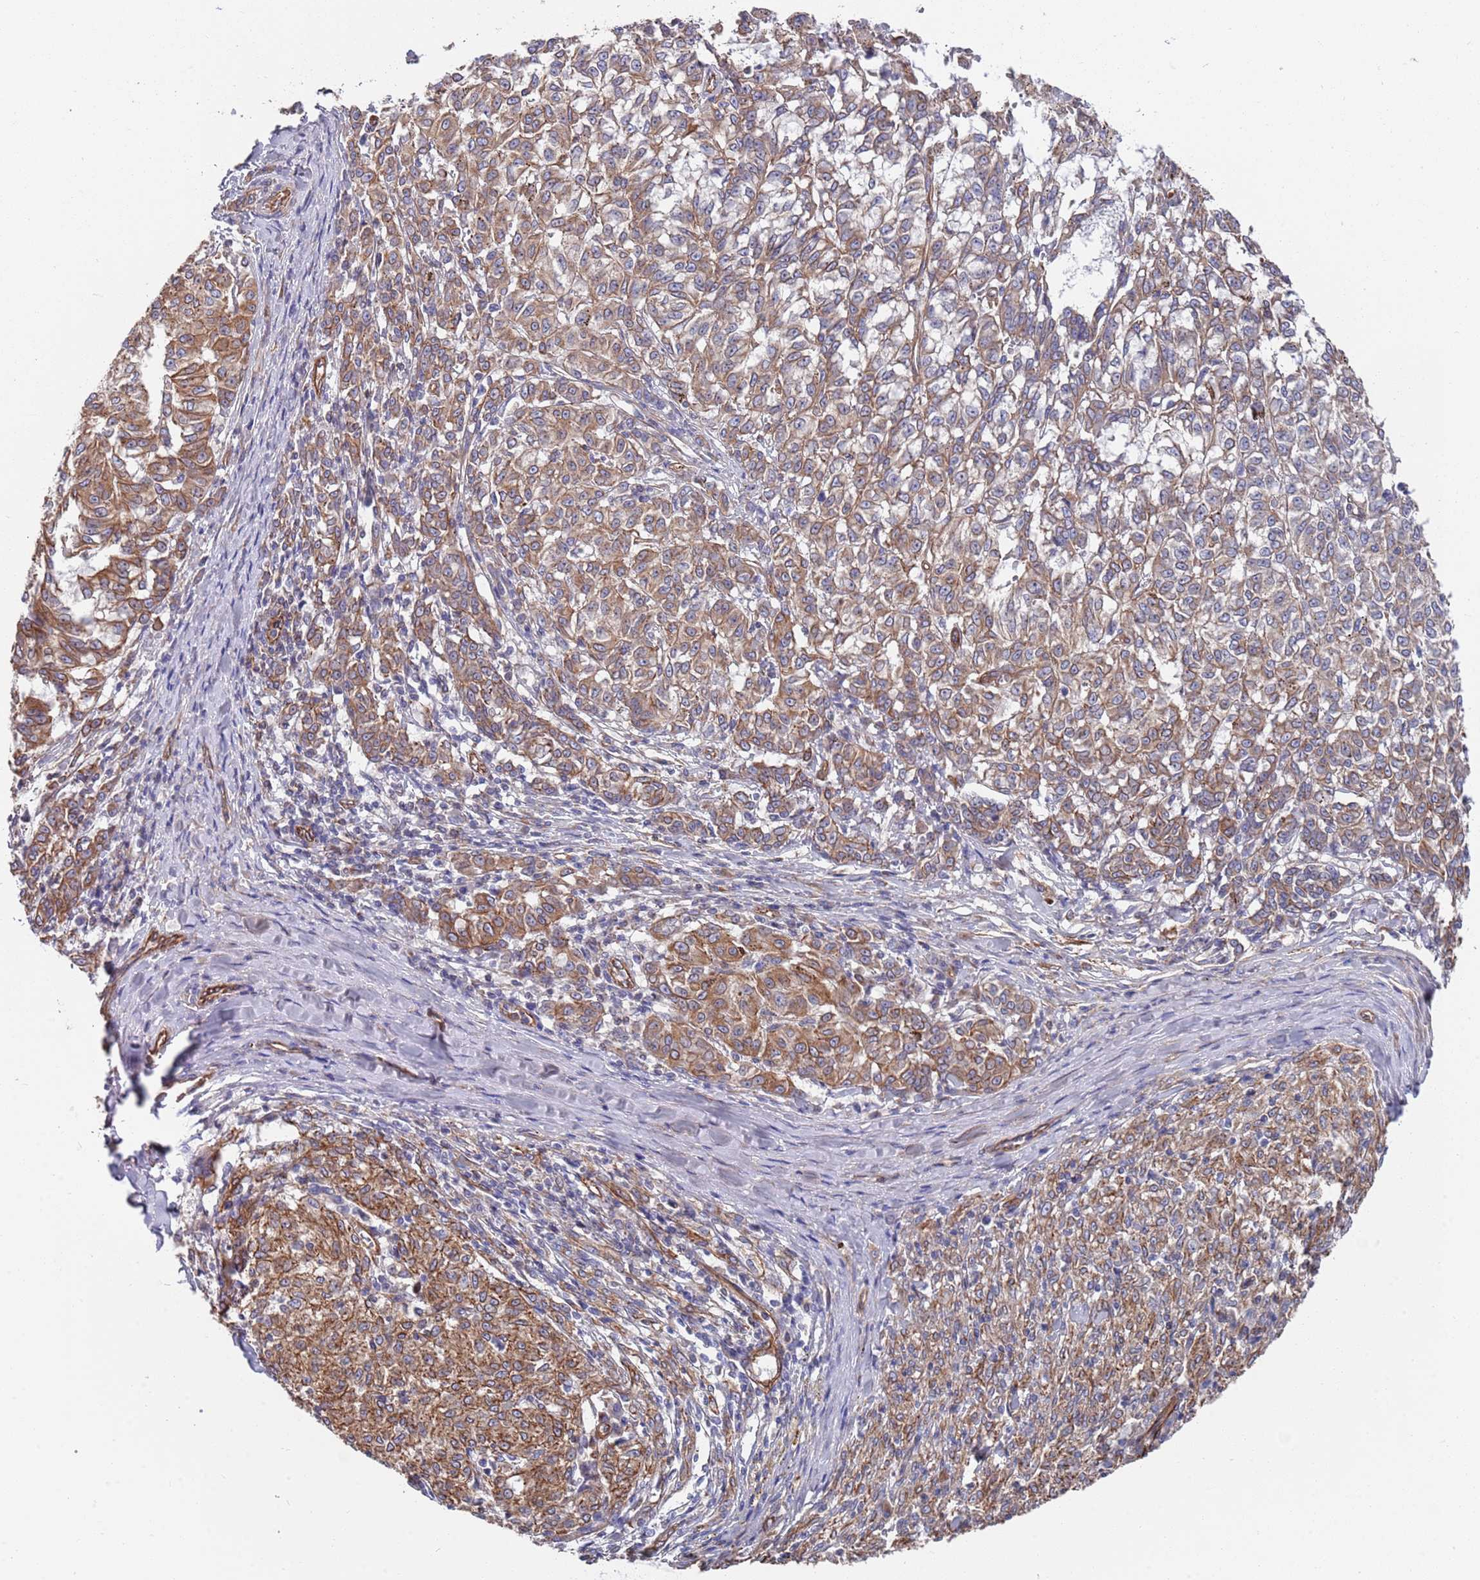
{"staining": {"intensity": "moderate", "quantity": ">75%", "location": "cytoplasmic/membranous"}, "tissue": "melanoma", "cell_type": "Tumor cells", "image_type": "cancer", "snomed": [{"axis": "morphology", "description": "Malignant melanoma, NOS"}, {"axis": "topography", "description": "Skin"}], "caption": "IHC (DAB) staining of human melanoma shows moderate cytoplasmic/membranous protein staining in about >75% of tumor cells.", "gene": "JAKMIP2", "patient": {"sex": "female", "age": 72}}